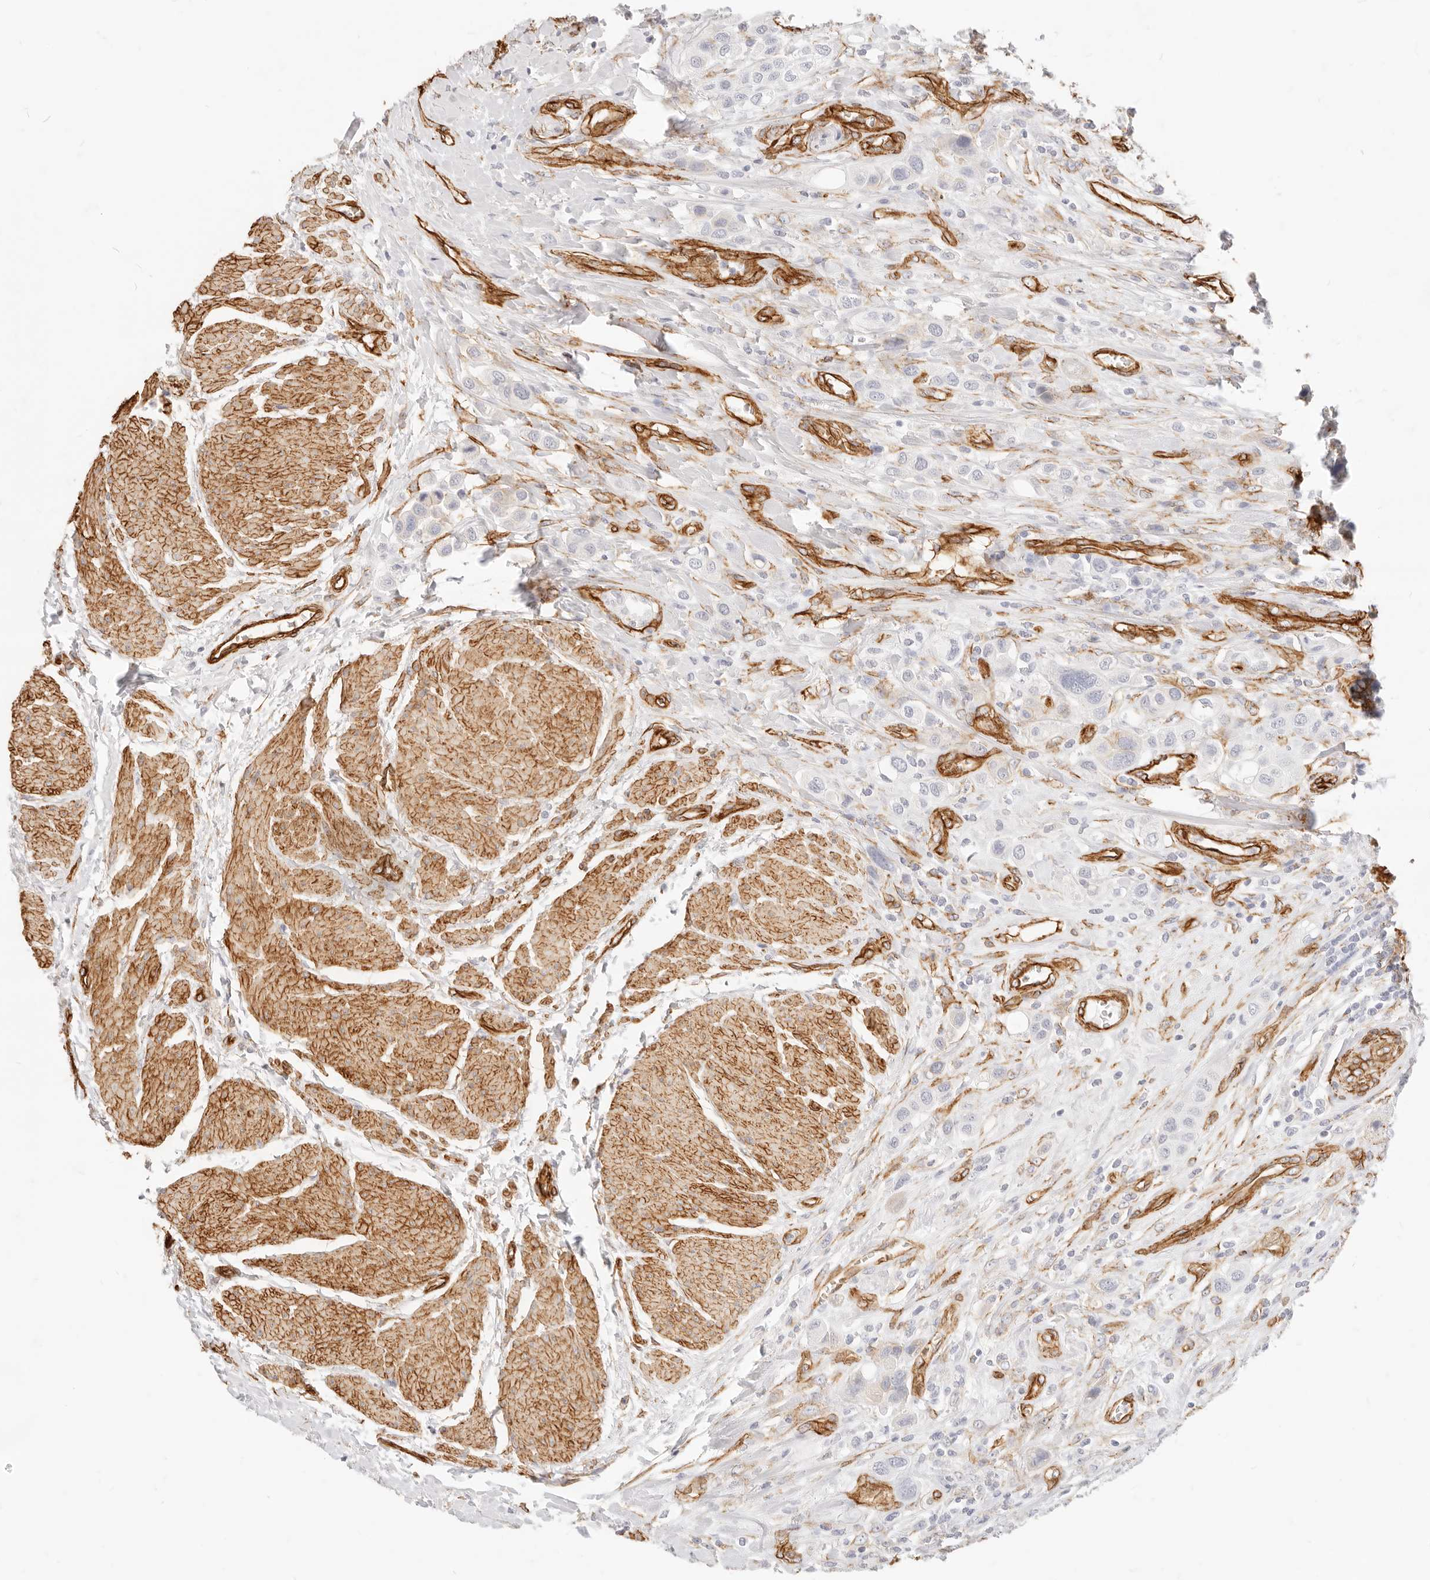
{"staining": {"intensity": "weak", "quantity": "<25%", "location": "cytoplasmic/membranous"}, "tissue": "urothelial cancer", "cell_type": "Tumor cells", "image_type": "cancer", "snomed": [{"axis": "morphology", "description": "Urothelial carcinoma, High grade"}, {"axis": "topography", "description": "Urinary bladder"}], "caption": "Image shows no protein staining in tumor cells of high-grade urothelial carcinoma tissue.", "gene": "NUS1", "patient": {"sex": "male", "age": 50}}